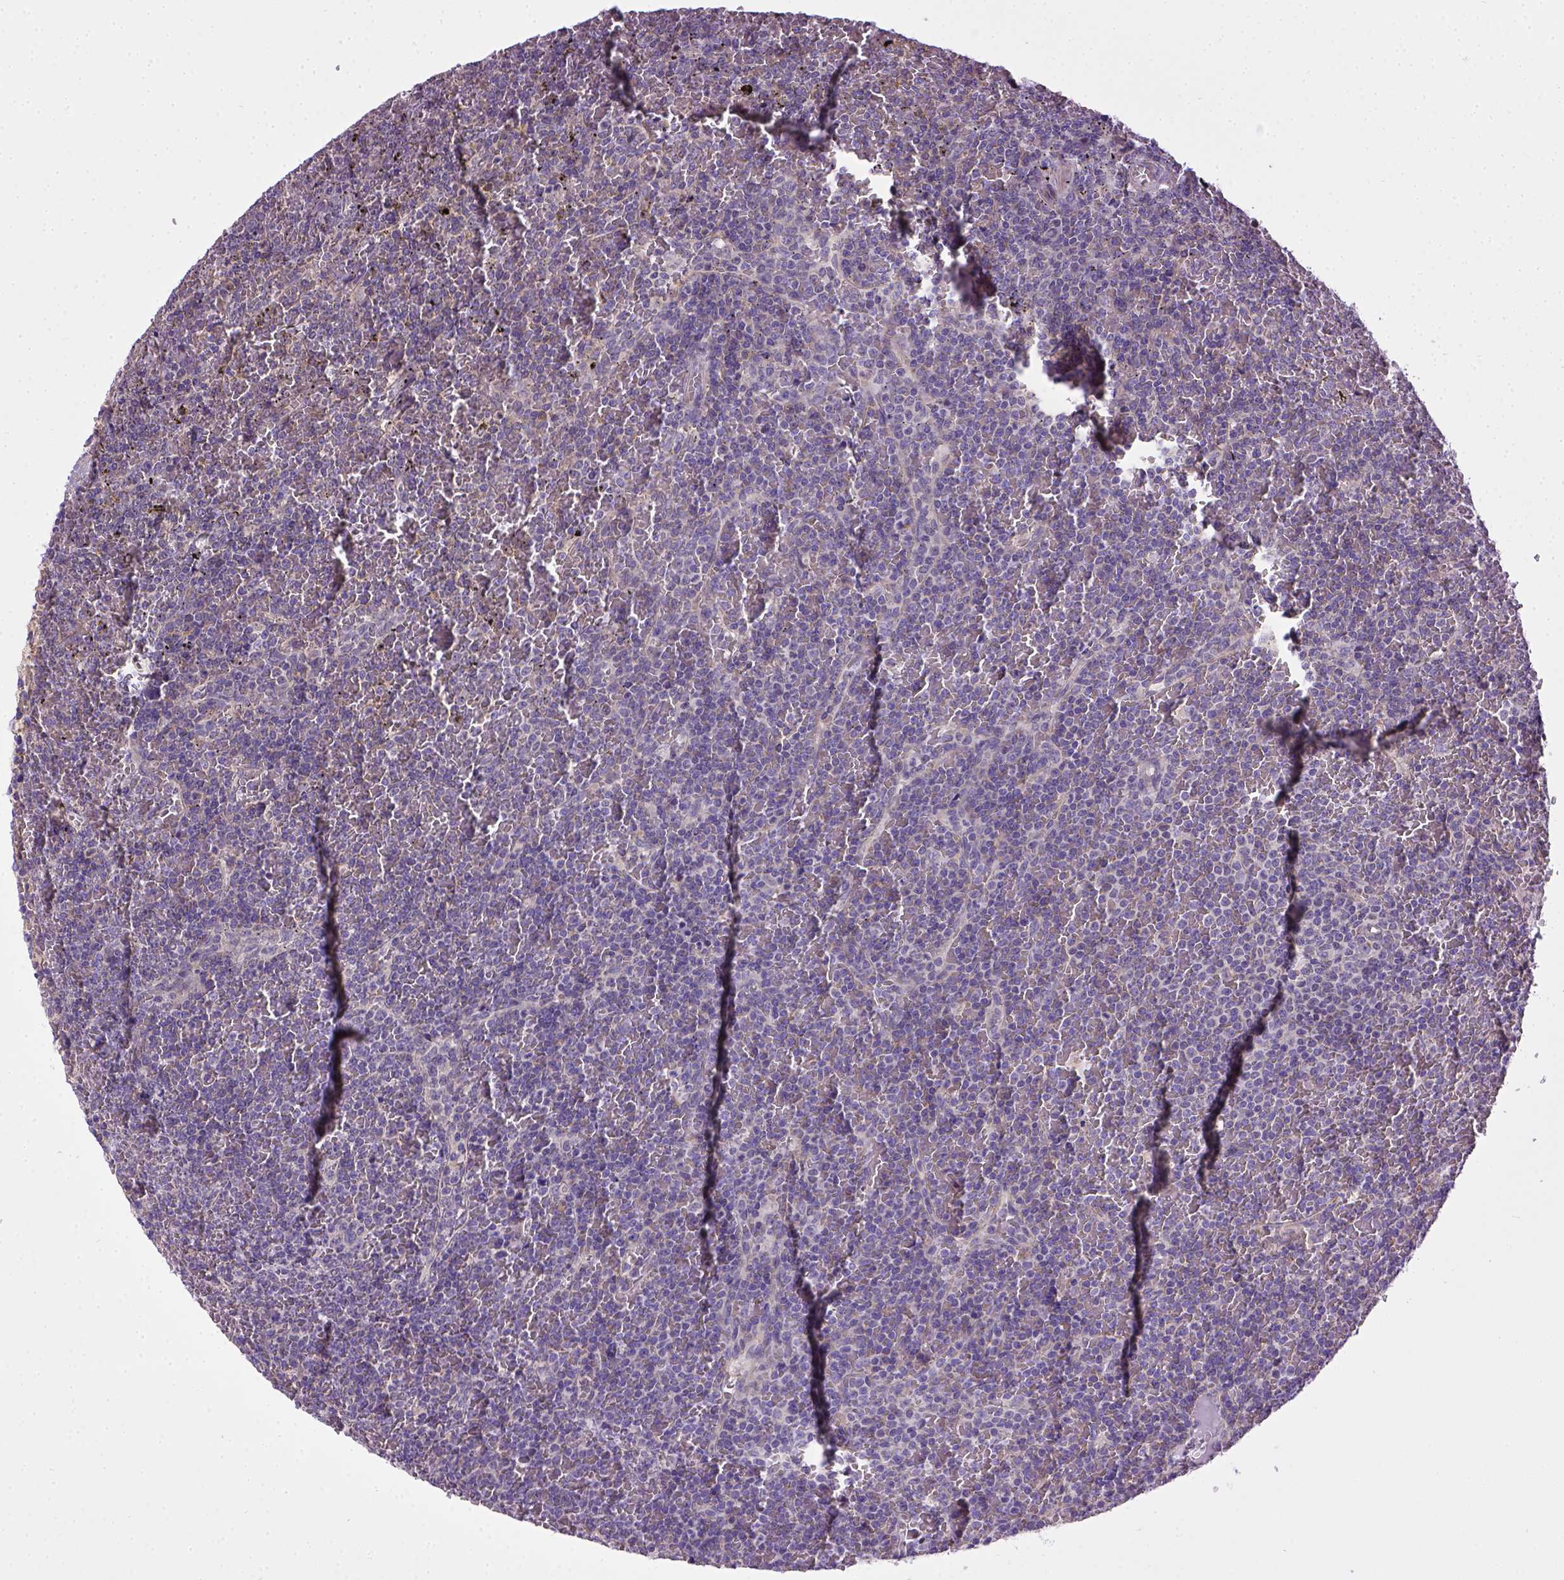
{"staining": {"intensity": "negative", "quantity": "none", "location": "none"}, "tissue": "lymphoma", "cell_type": "Tumor cells", "image_type": "cancer", "snomed": [{"axis": "morphology", "description": "Malignant lymphoma, non-Hodgkin's type, Low grade"}, {"axis": "topography", "description": "Spleen"}], "caption": "Immunohistochemical staining of human low-grade malignant lymphoma, non-Hodgkin's type reveals no significant expression in tumor cells.", "gene": "ENG", "patient": {"sex": "female", "age": 77}}